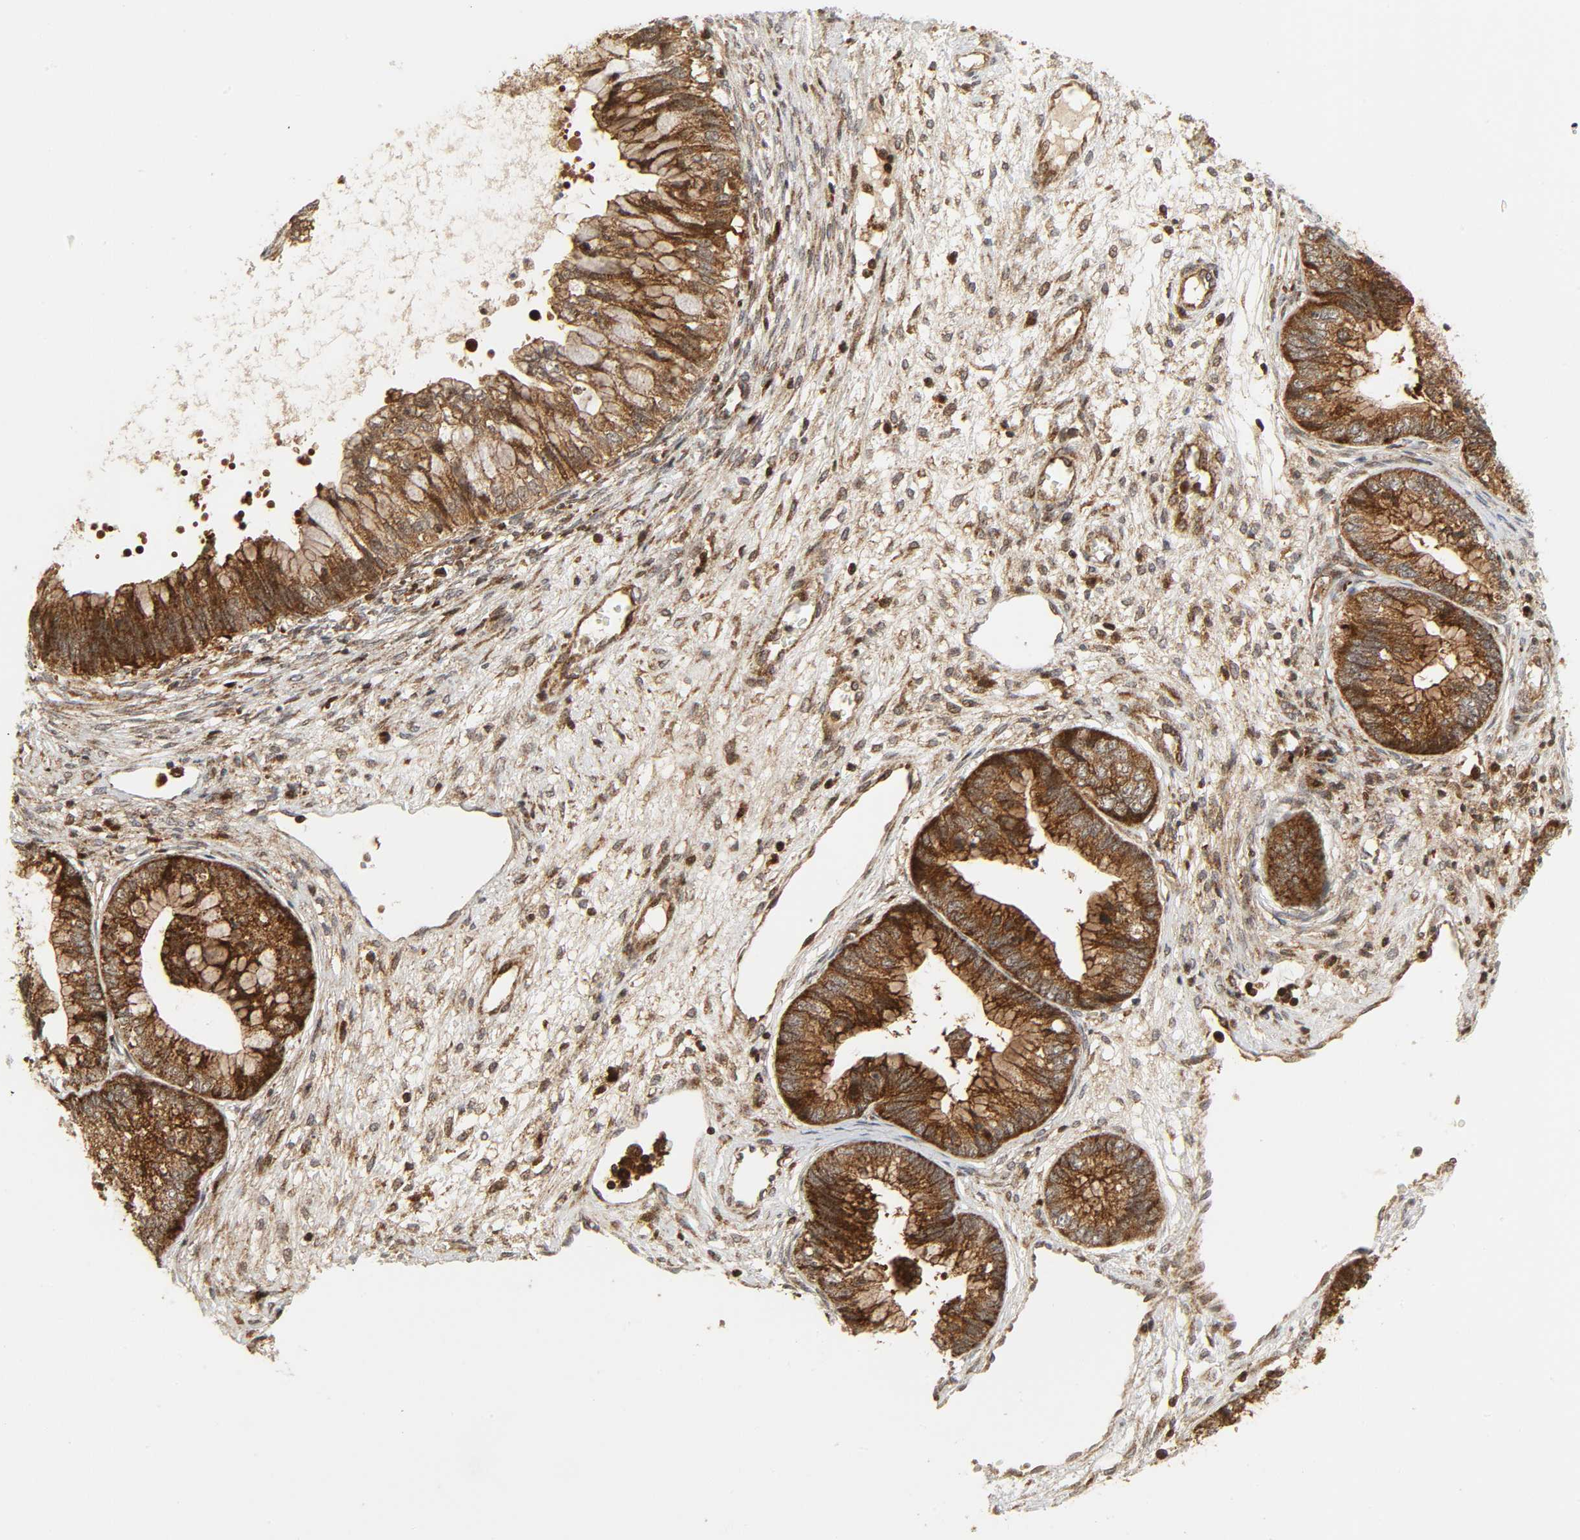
{"staining": {"intensity": "strong", "quantity": ">75%", "location": "cytoplasmic/membranous"}, "tissue": "cervical cancer", "cell_type": "Tumor cells", "image_type": "cancer", "snomed": [{"axis": "morphology", "description": "Adenocarcinoma, NOS"}, {"axis": "topography", "description": "Cervix"}], "caption": "A brown stain labels strong cytoplasmic/membranous staining of a protein in human adenocarcinoma (cervical) tumor cells.", "gene": "CHUK", "patient": {"sex": "female", "age": 44}}